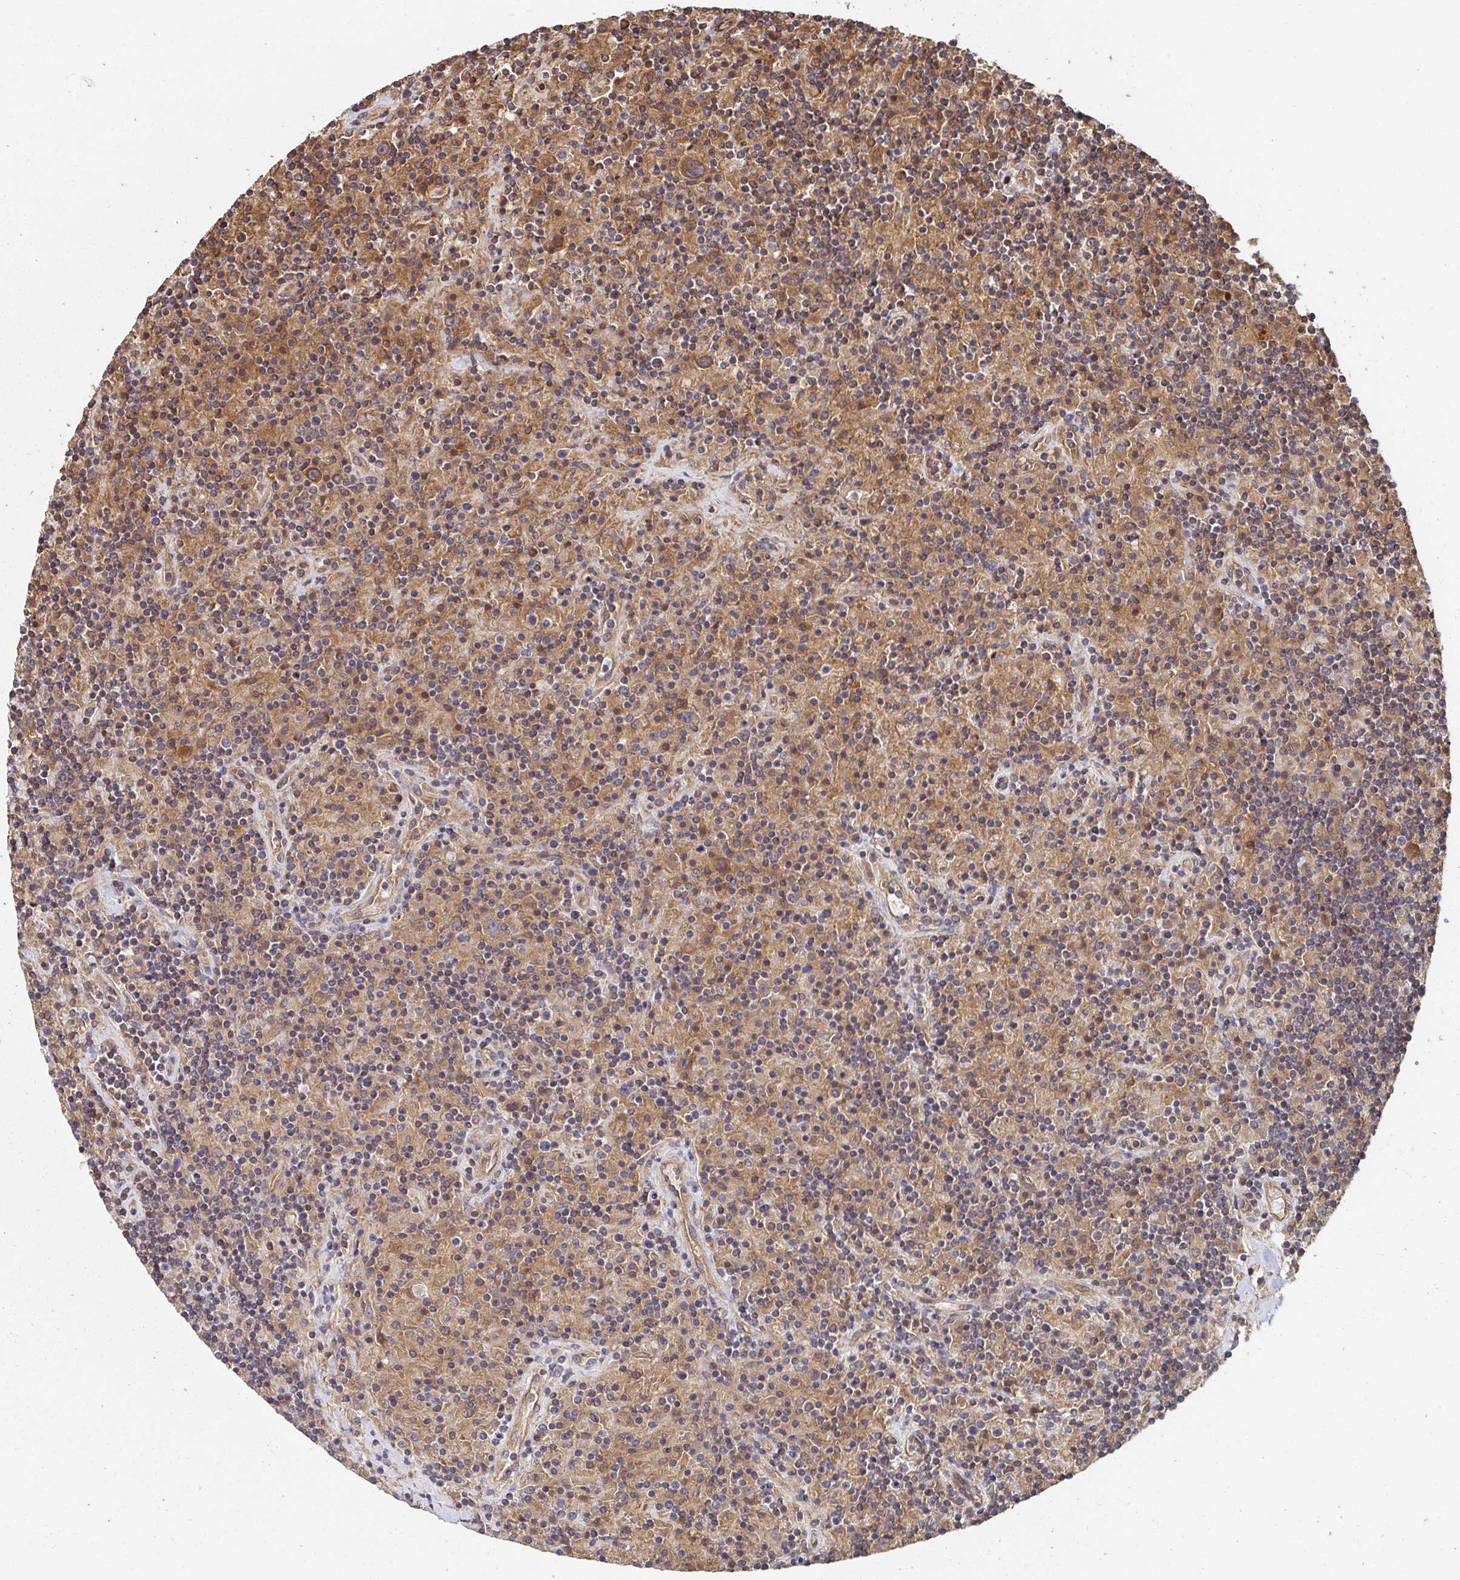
{"staining": {"intensity": "moderate", "quantity": ">75%", "location": "cytoplasmic/membranous"}, "tissue": "lymphoma", "cell_type": "Tumor cells", "image_type": "cancer", "snomed": [{"axis": "morphology", "description": "Hodgkin's disease, NOS"}, {"axis": "topography", "description": "Lymph node"}], "caption": "Human lymphoma stained with a protein marker reveals moderate staining in tumor cells.", "gene": "APBB1", "patient": {"sex": "male", "age": 70}}